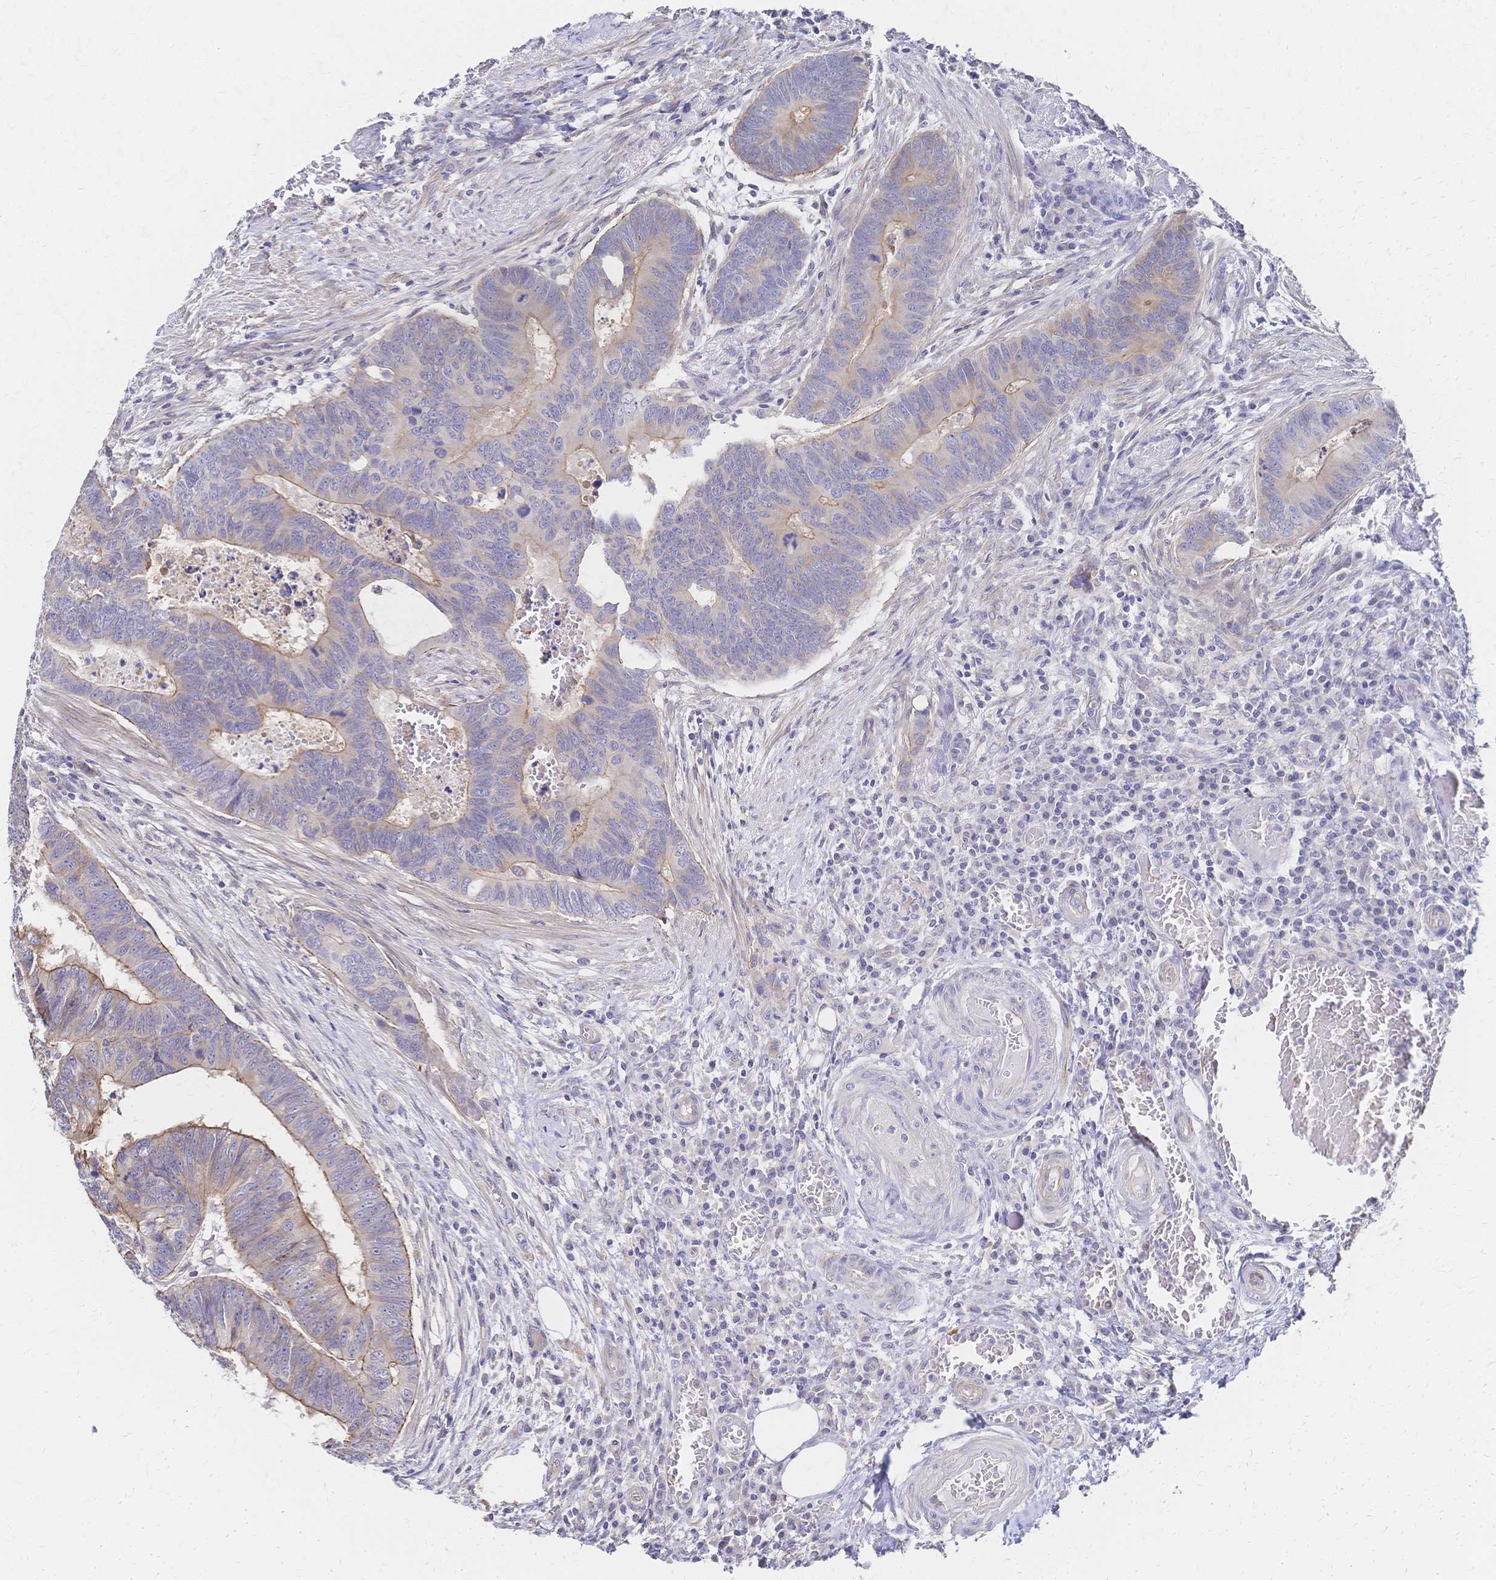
{"staining": {"intensity": "weak", "quantity": "25%-75%", "location": "cytoplasmic/membranous"}, "tissue": "colorectal cancer", "cell_type": "Tumor cells", "image_type": "cancer", "snomed": [{"axis": "morphology", "description": "Adenocarcinoma, NOS"}, {"axis": "topography", "description": "Colon"}], "caption": "An image of colorectal adenocarcinoma stained for a protein exhibits weak cytoplasmic/membranous brown staining in tumor cells. Immunohistochemistry (ihc) stains the protein of interest in brown and the nuclei are stained blue.", "gene": "SLC5A1", "patient": {"sex": "male", "age": 62}}